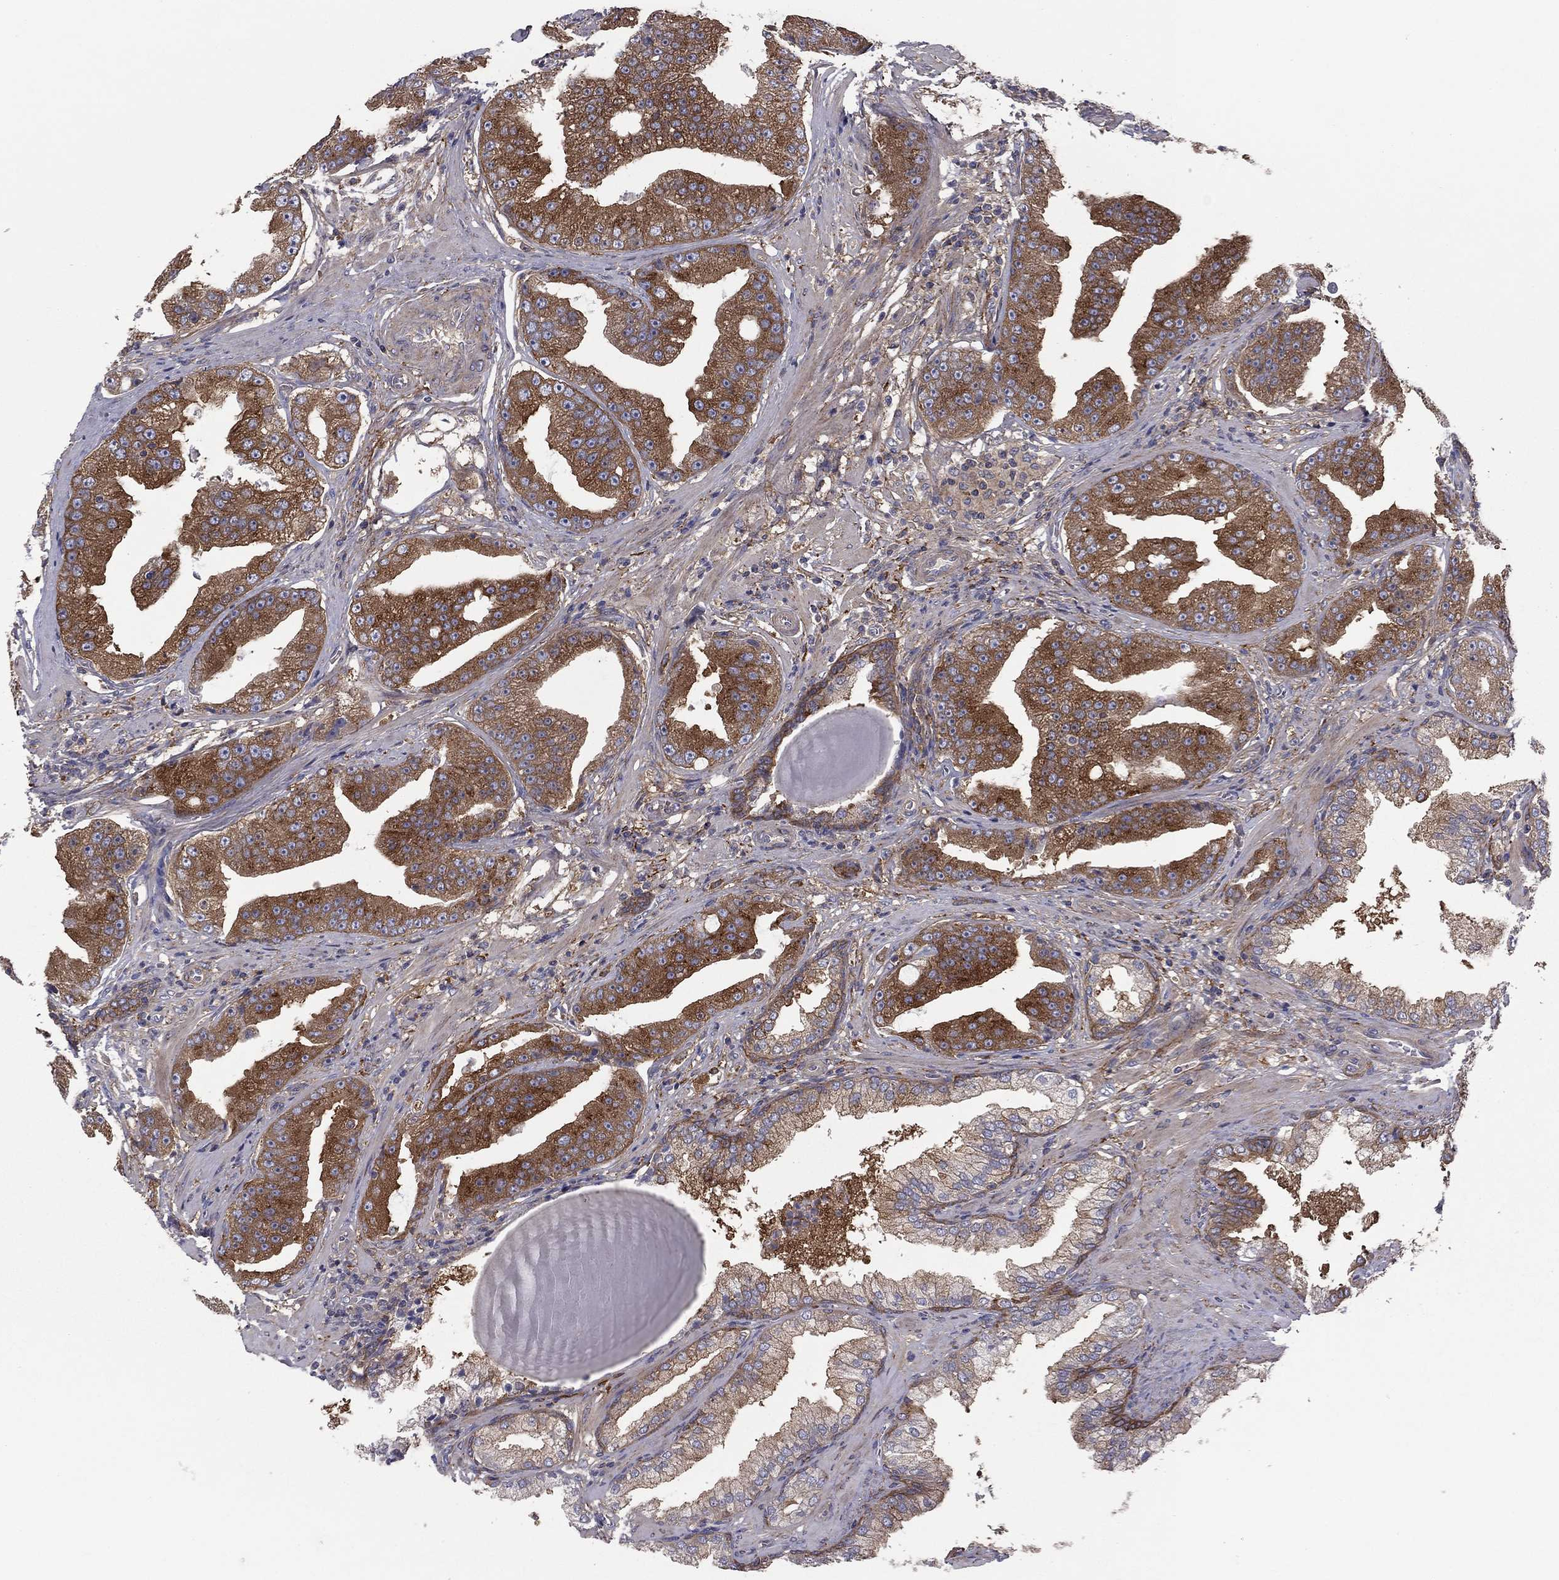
{"staining": {"intensity": "strong", "quantity": ">75%", "location": "cytoplasmic/membranous"}, "tissue": "prostate cancer", "cell_type": "Tumor cells", "image_type": "cancer", "snomed": [{"axis": "morphology", "description": "Adenocarcinoma, Low grade"}, {"axis": "topography", "description": "Prostate"}], "caption": "Immunohistochemistry of human prostate cancer reveals high levels of strong cytoplasmic/membranous positivity in approximately >75% of tumor cells.", "gene": "RNF123", "patient": {"sex": "male", "age": 62}}